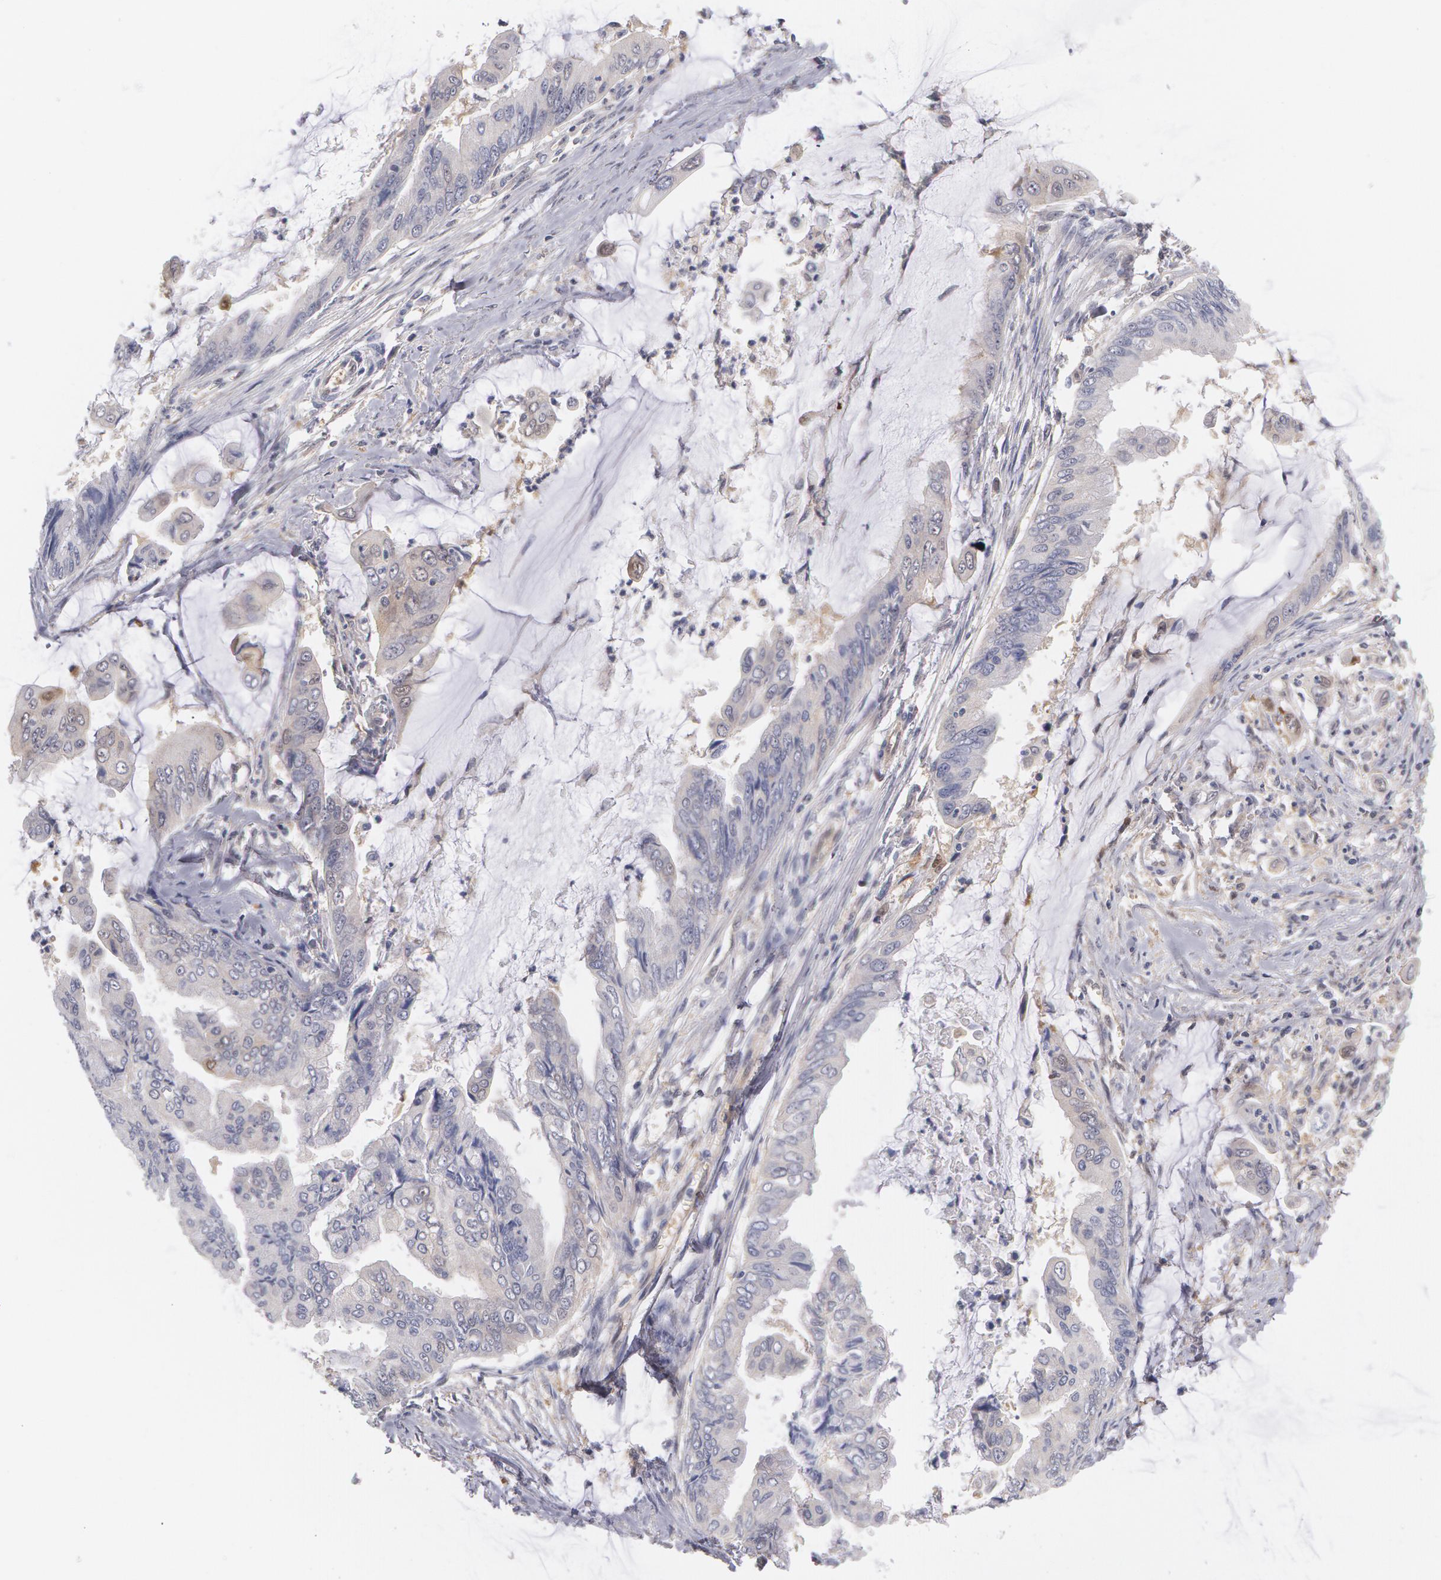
{"staining": {"intensity": "moderate", "quantity": "<25%", "location": "nuclear"}, "tissue": "stomach cancer", "cell_type": "Tumor cells", "image_type": "cancer", "snomed": [{"axis": "morphology", "description": "Adenocarcinoma, NOS"}, {"axis": "topography", "description": "Stomach, upper"}], "caption": "DAB (3,3'-diaminobenzidine) immunohistochemical staining of human stomach adenocarcinoma displays moderate nuclear protein expression in approximately <25% of tumor cells.", "gene": "TXNRD1", "patient": {"sex": "male", "age": 80}}